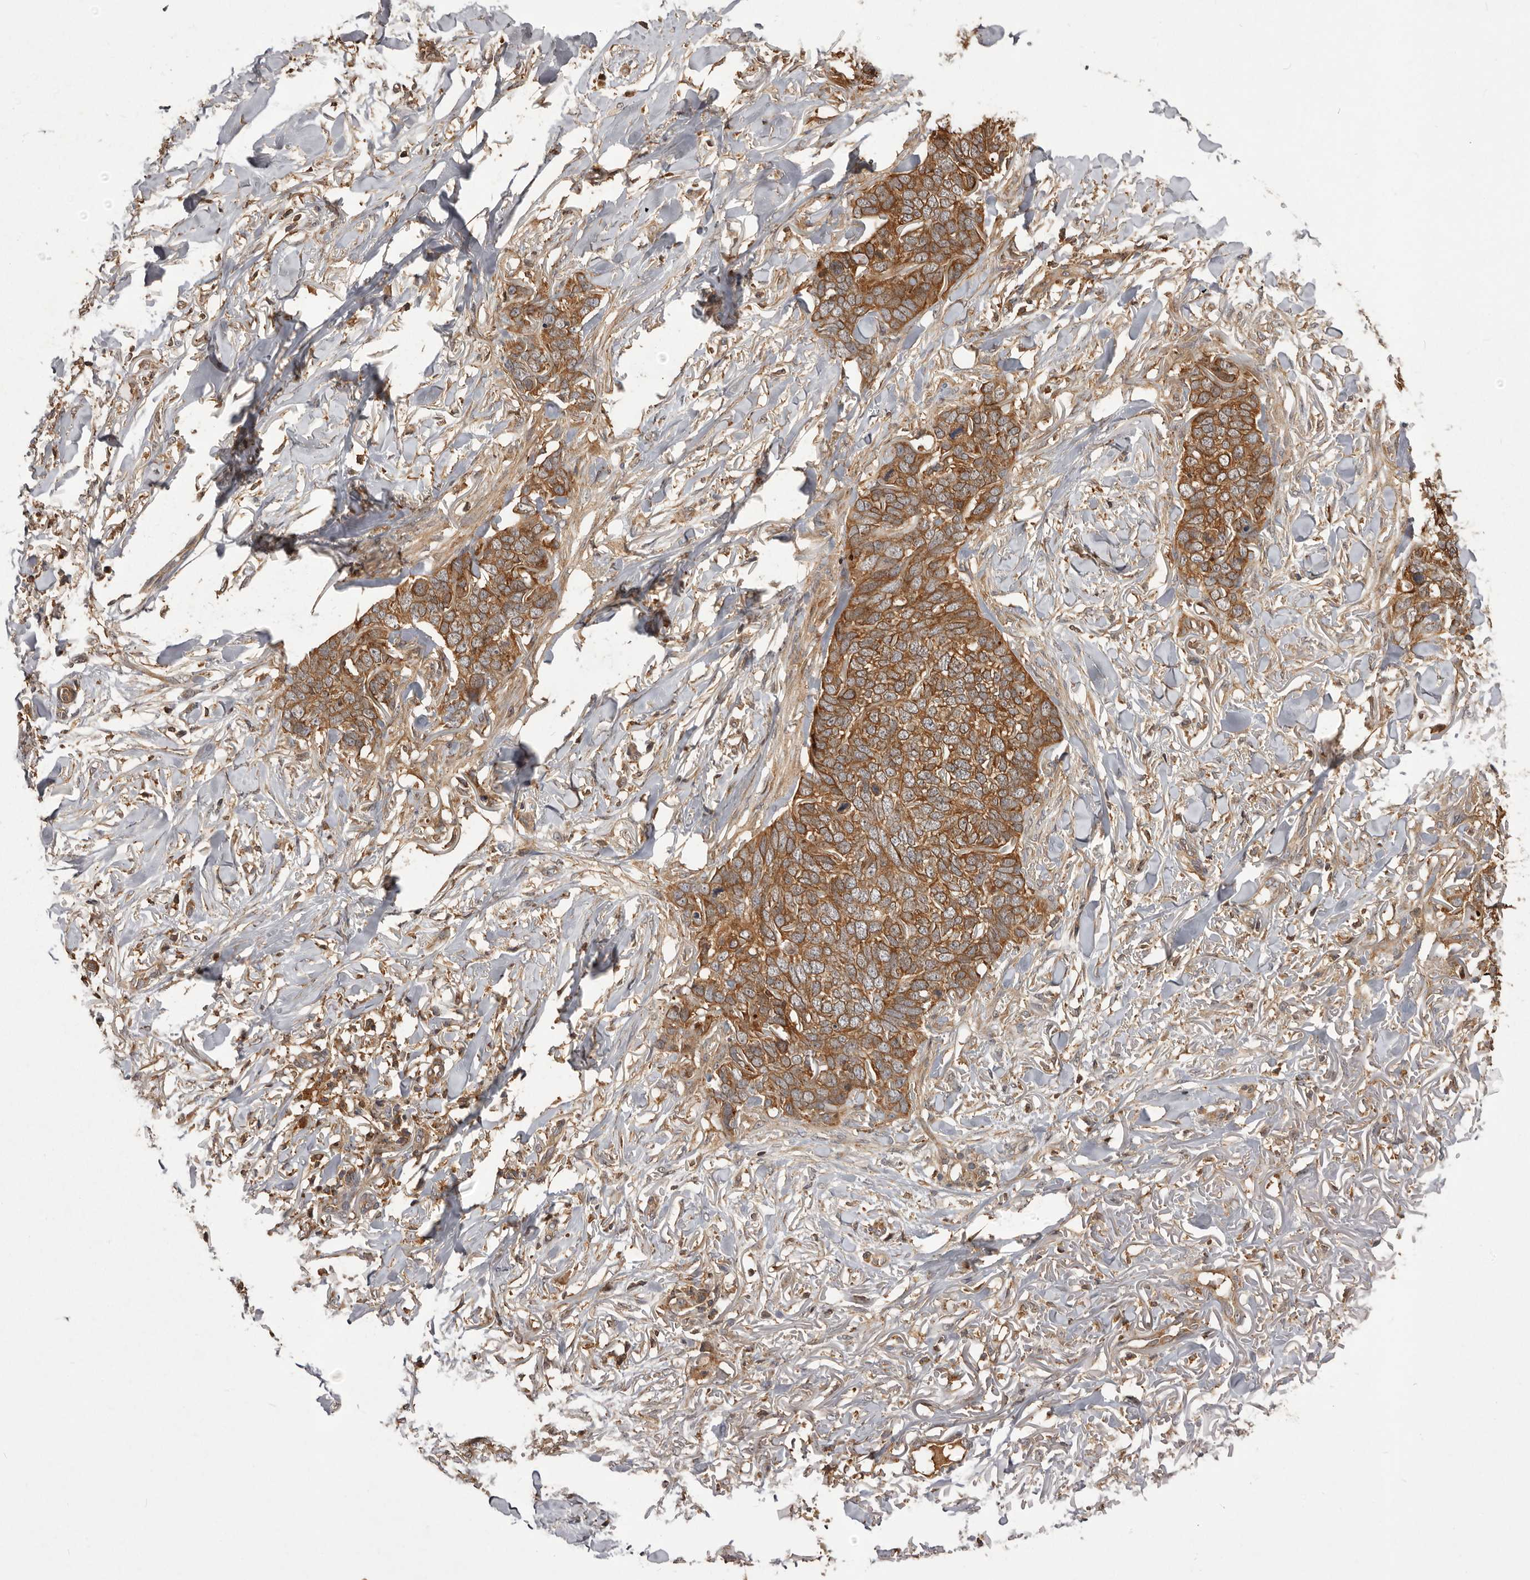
{"staining": {"intensity": "moderate", "quantity": ">75%", "location": "cytoplasmic/membranous"}, "tissue": "skin cancer", "cell_type": "Tumor cells", "image_type": "cancer", "snomed": [{"axis": "morphology", "description": "Normal tissue, NOS"}, {"axis": "morphology", "description": "Basal cell carcinoma"}, {"axis": "topography", "description": "Skin"}], "caption": "Immunohistochemistry staining of skin cancer (basal cell carcinoma), which shows medium levels of moderate cytoplasmic/membranous expression in about >75% of tumor cells indicating moderate cytoplasmic/membranous protein expression. The staining was performed using DAB (brown) for protein detection and nuclei were counterstained in hematoxylin (blue).", "gene": "SLC22A3", "patient": {"sex": "male", "age": 77}}